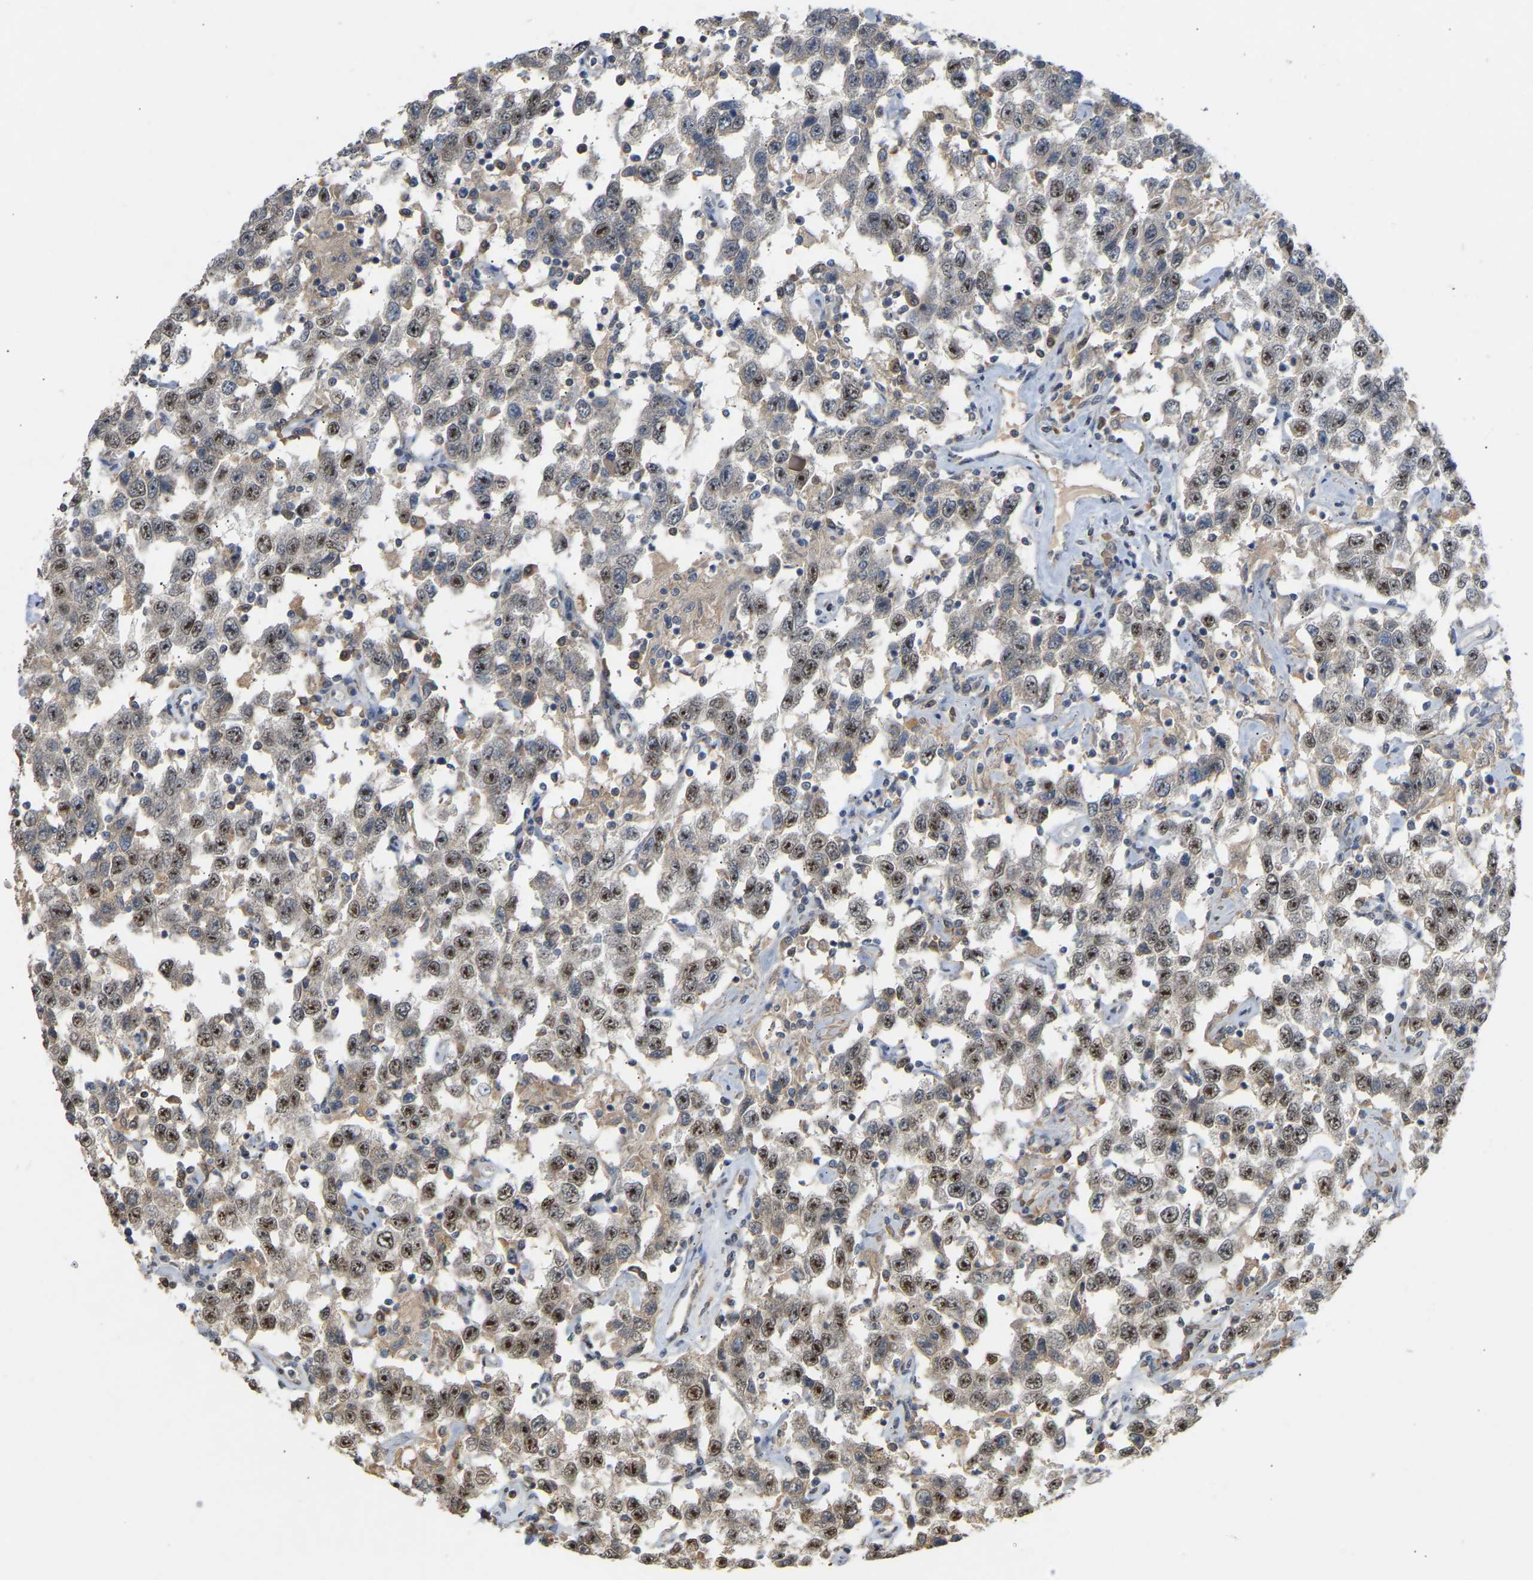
{"staining": {"intensity": "moderate", "quantity": ">75%", "location": "nuclear"}, "tissue": "testis cancer", "cell_type": "Tumor cells", "image_type": "cancer", "snomed": [{"axis": "morphology", "description": "Seminoma, NOS"}, {"axis": "topography", "description": "Testis"}], "caption": "Testis cancer stained with a protein marker shows moderate staining in tumor cells.", "gene": "PTPN4", "patient": {"sex": "male", "age": 41}}